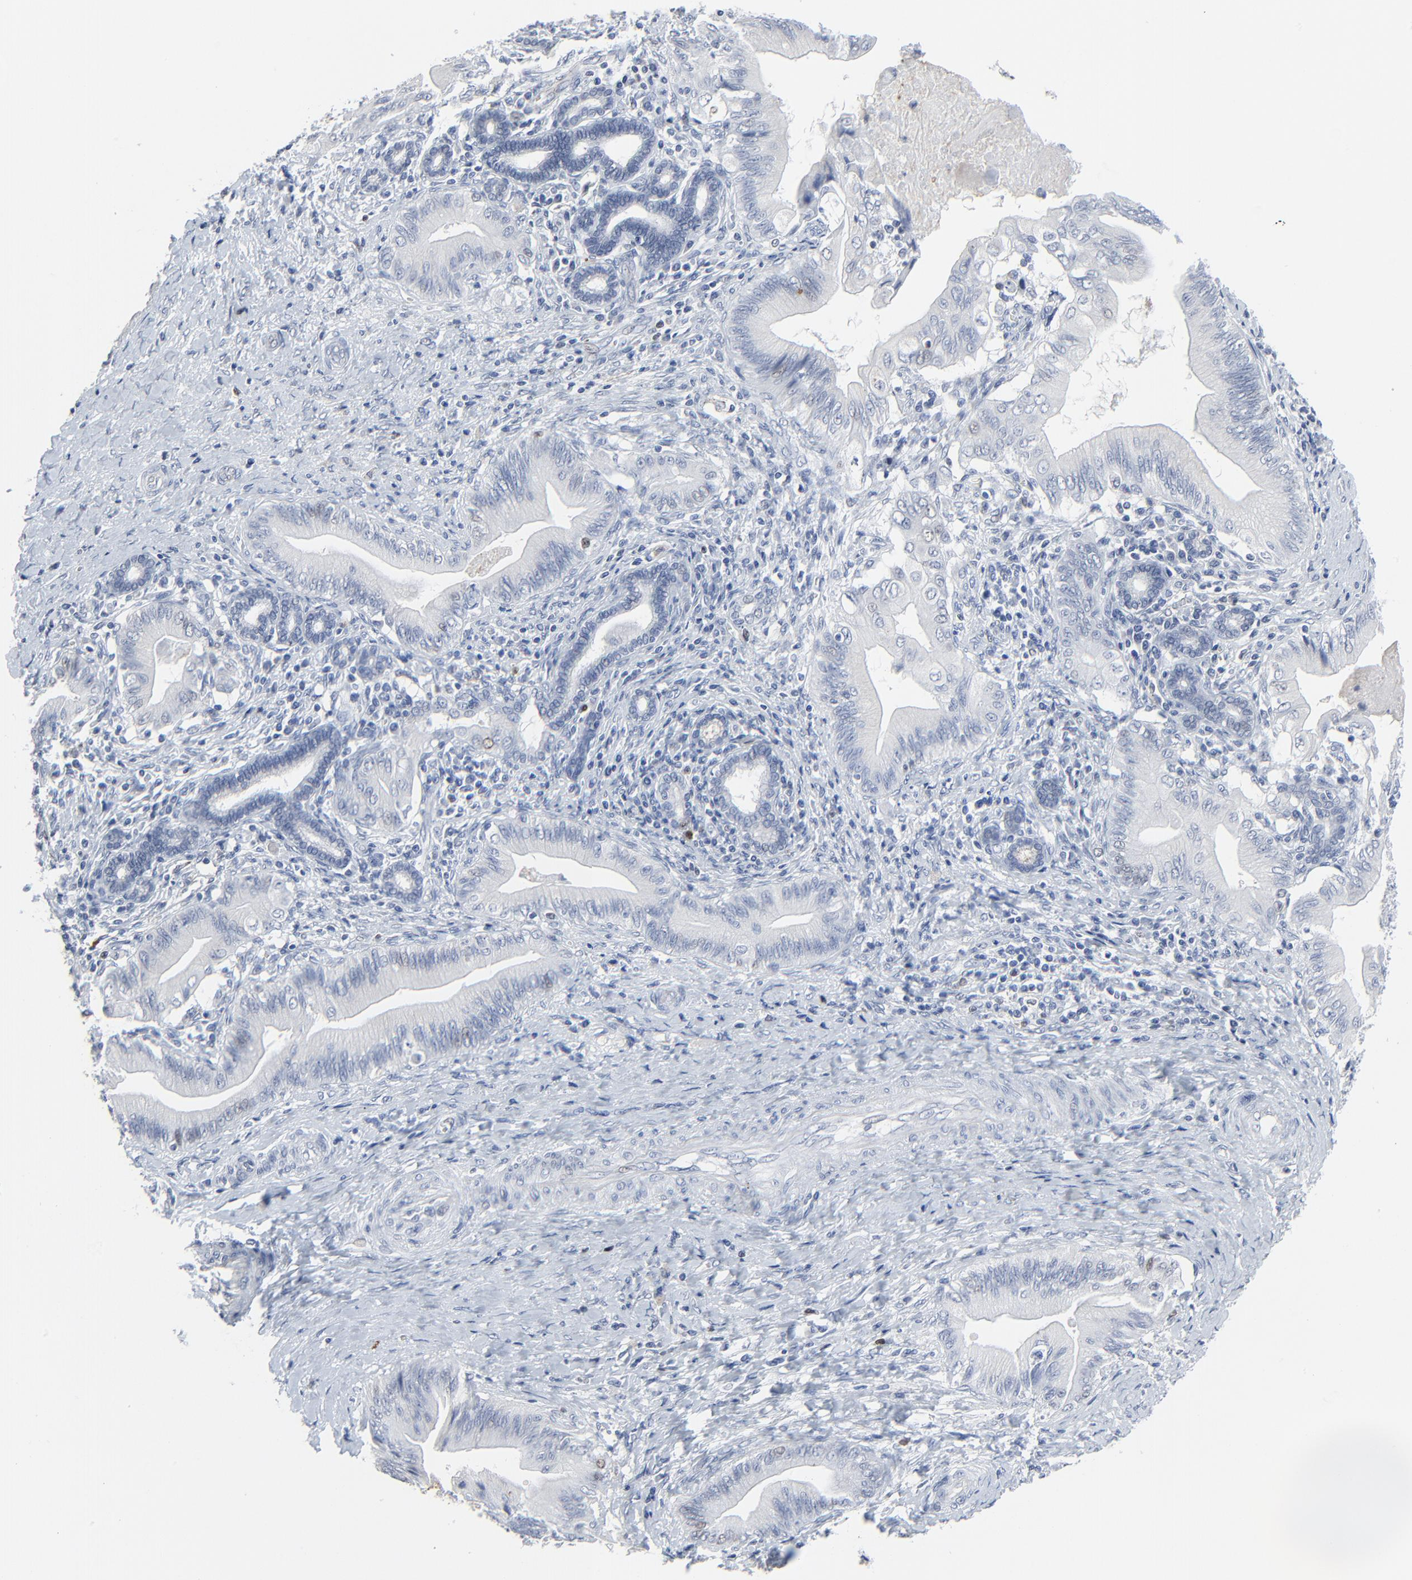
{"staining": {"intensity": "weak", "quantity": "<25%", "location": "nuclear"}, "tissue": "liver cancer", "cell_type": "Tumor cells", "image_type": "cancer", "snomed": [{"axis": "morphology", "description": "Cholangiocarcinoma"}, {"axis": "topography", "description": "Liver"}], "caption": "This micrograph is of liver cancer (cholangiocarcinoma) stained with immunohistochemistry (IHC) to label a protein in brown with the nuclei are counter-stained blue. There is no staining in tumor cells.", "gene": "BIRC3", "patient": {"sex": "male", "age": 58}}